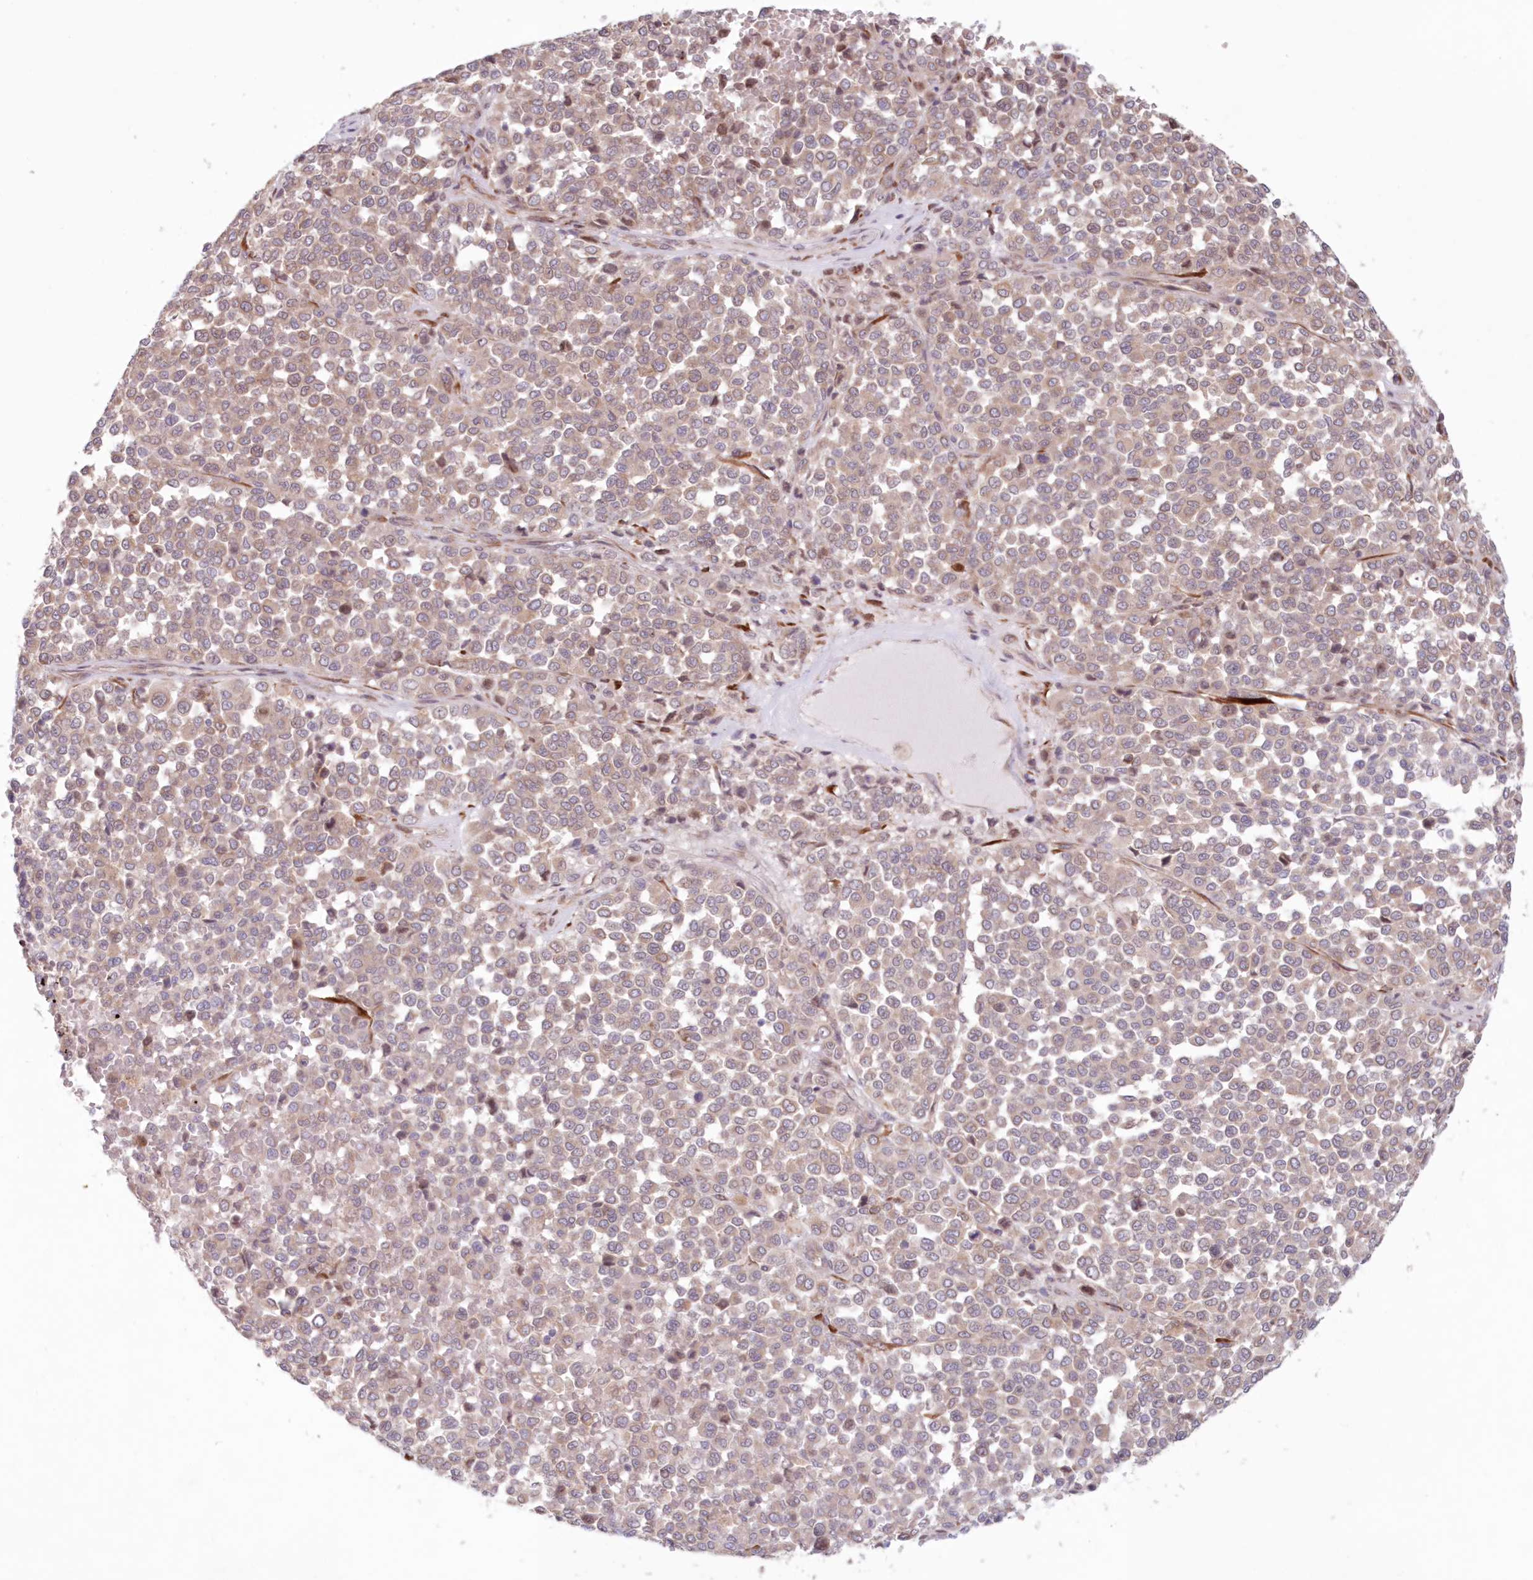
{"staining": {"intensity": "weak", "quantity": "25%-75%", "location": "cytoplasmic/membranous"}, "tissue": "melanoma", "cell_type": "Tumor cells", "image_type": "cancer", "snomed": [{"axis": "morphology", "description": "Malignant melanoma, Metastatic site"}, {"axis": "topography", "description": "Pancreas"}], "caption": "The immunohistochemical stain highlights weak cytoplasmic/membranous positivity in tumor cells of melanoma tissue. Nuclei are stained in blue.", "gene": "PCYOX1L", "patient": {"sex": "female", "age": 30}}